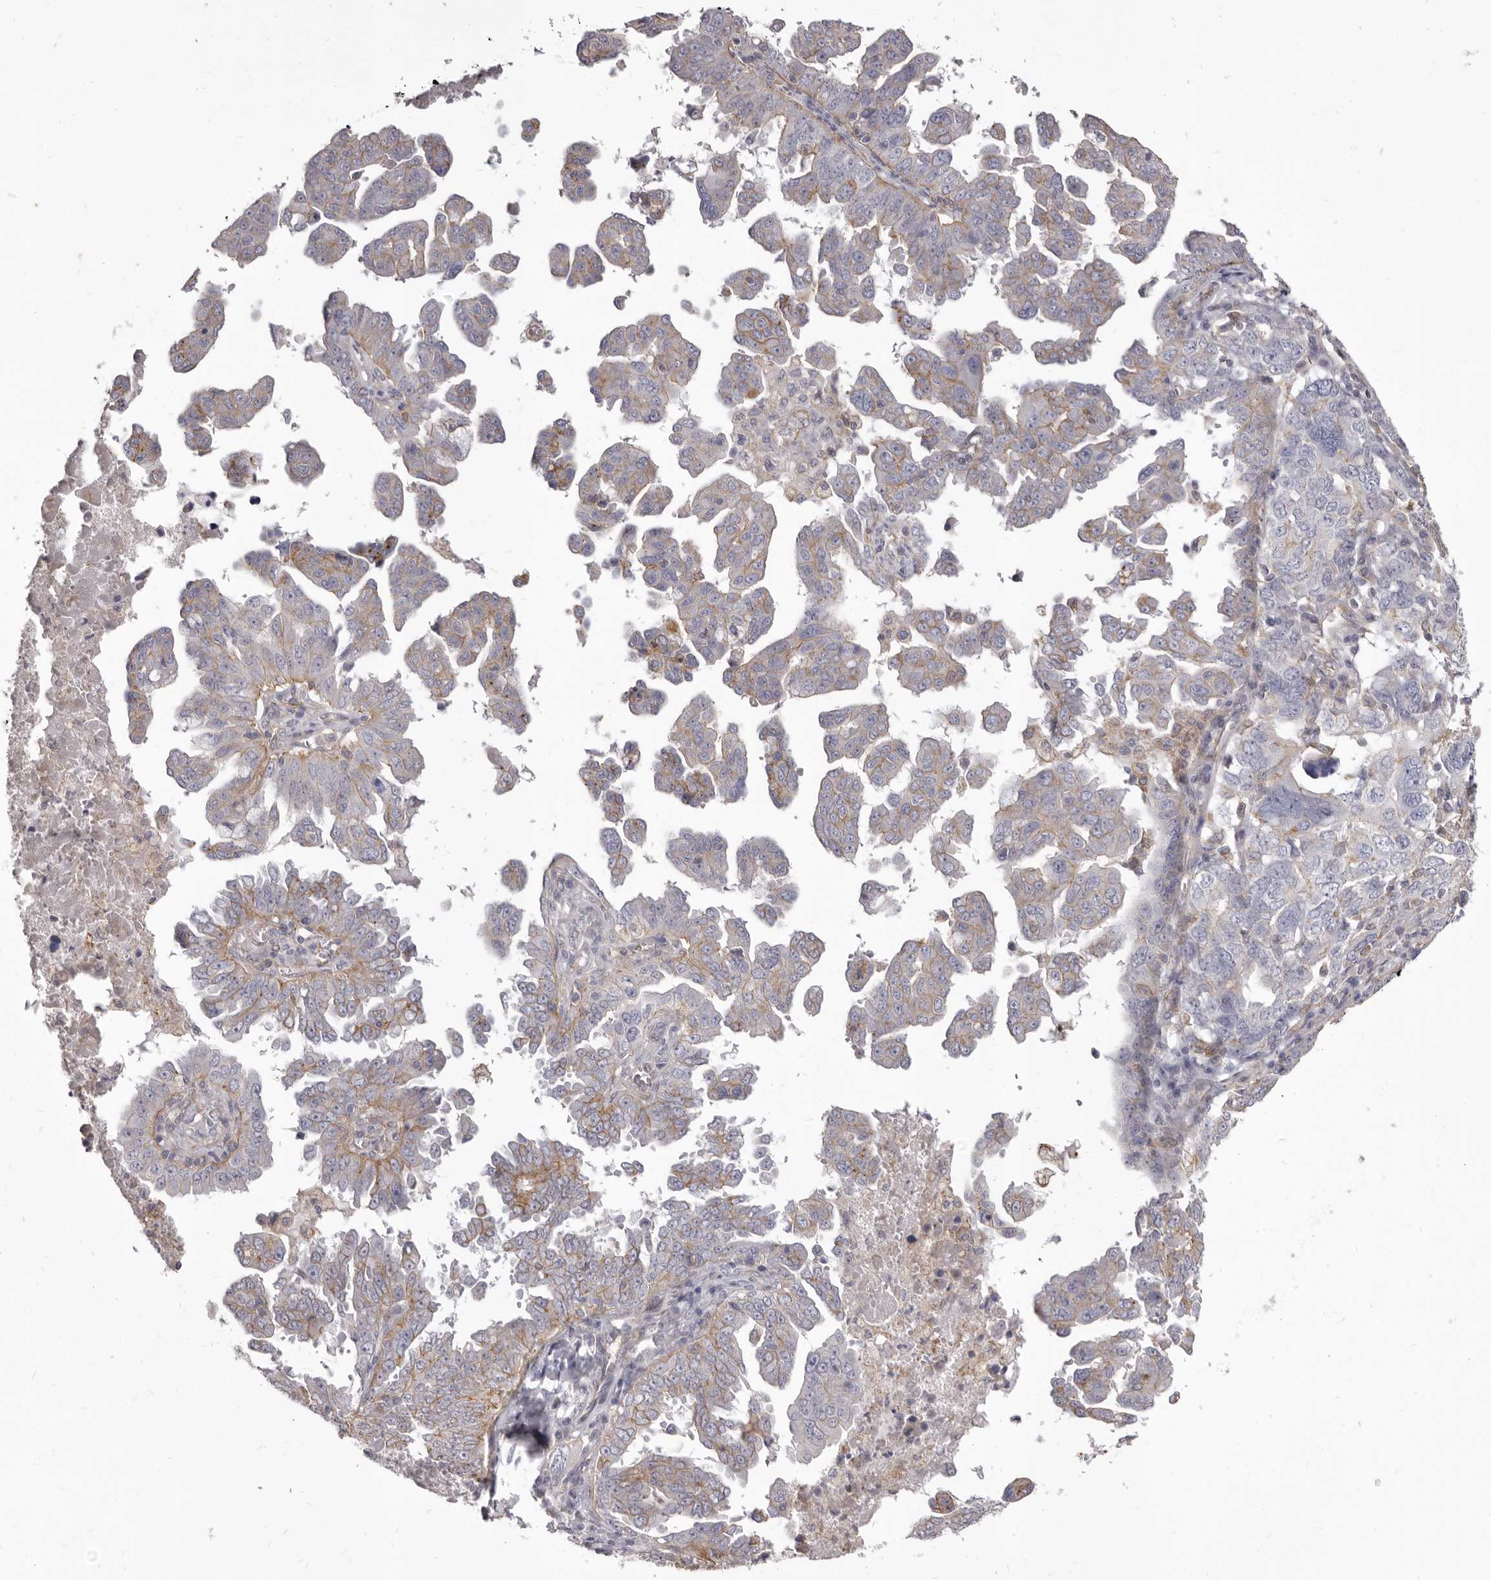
{"staining": {"intensity": "weak", "quantity": "<25%", "location": "cytoplasmic/membranous"}, "tissue": "ovarian cancer", "cell_type": "Tumor cells", "image_type": "cancer", "snomed": [{"axis": "morphology", "description": "Carcinoma, endometroid"}, {"axis": "topography", "description": "Ovary"}], "caption": "Immunohistochemical staining of ovarian cancer (endometroid carcinoma) exhibits no significant expression in tumor cells.", "gene": "P2RX6", "patient": {"sex": "female", "age": 62}}